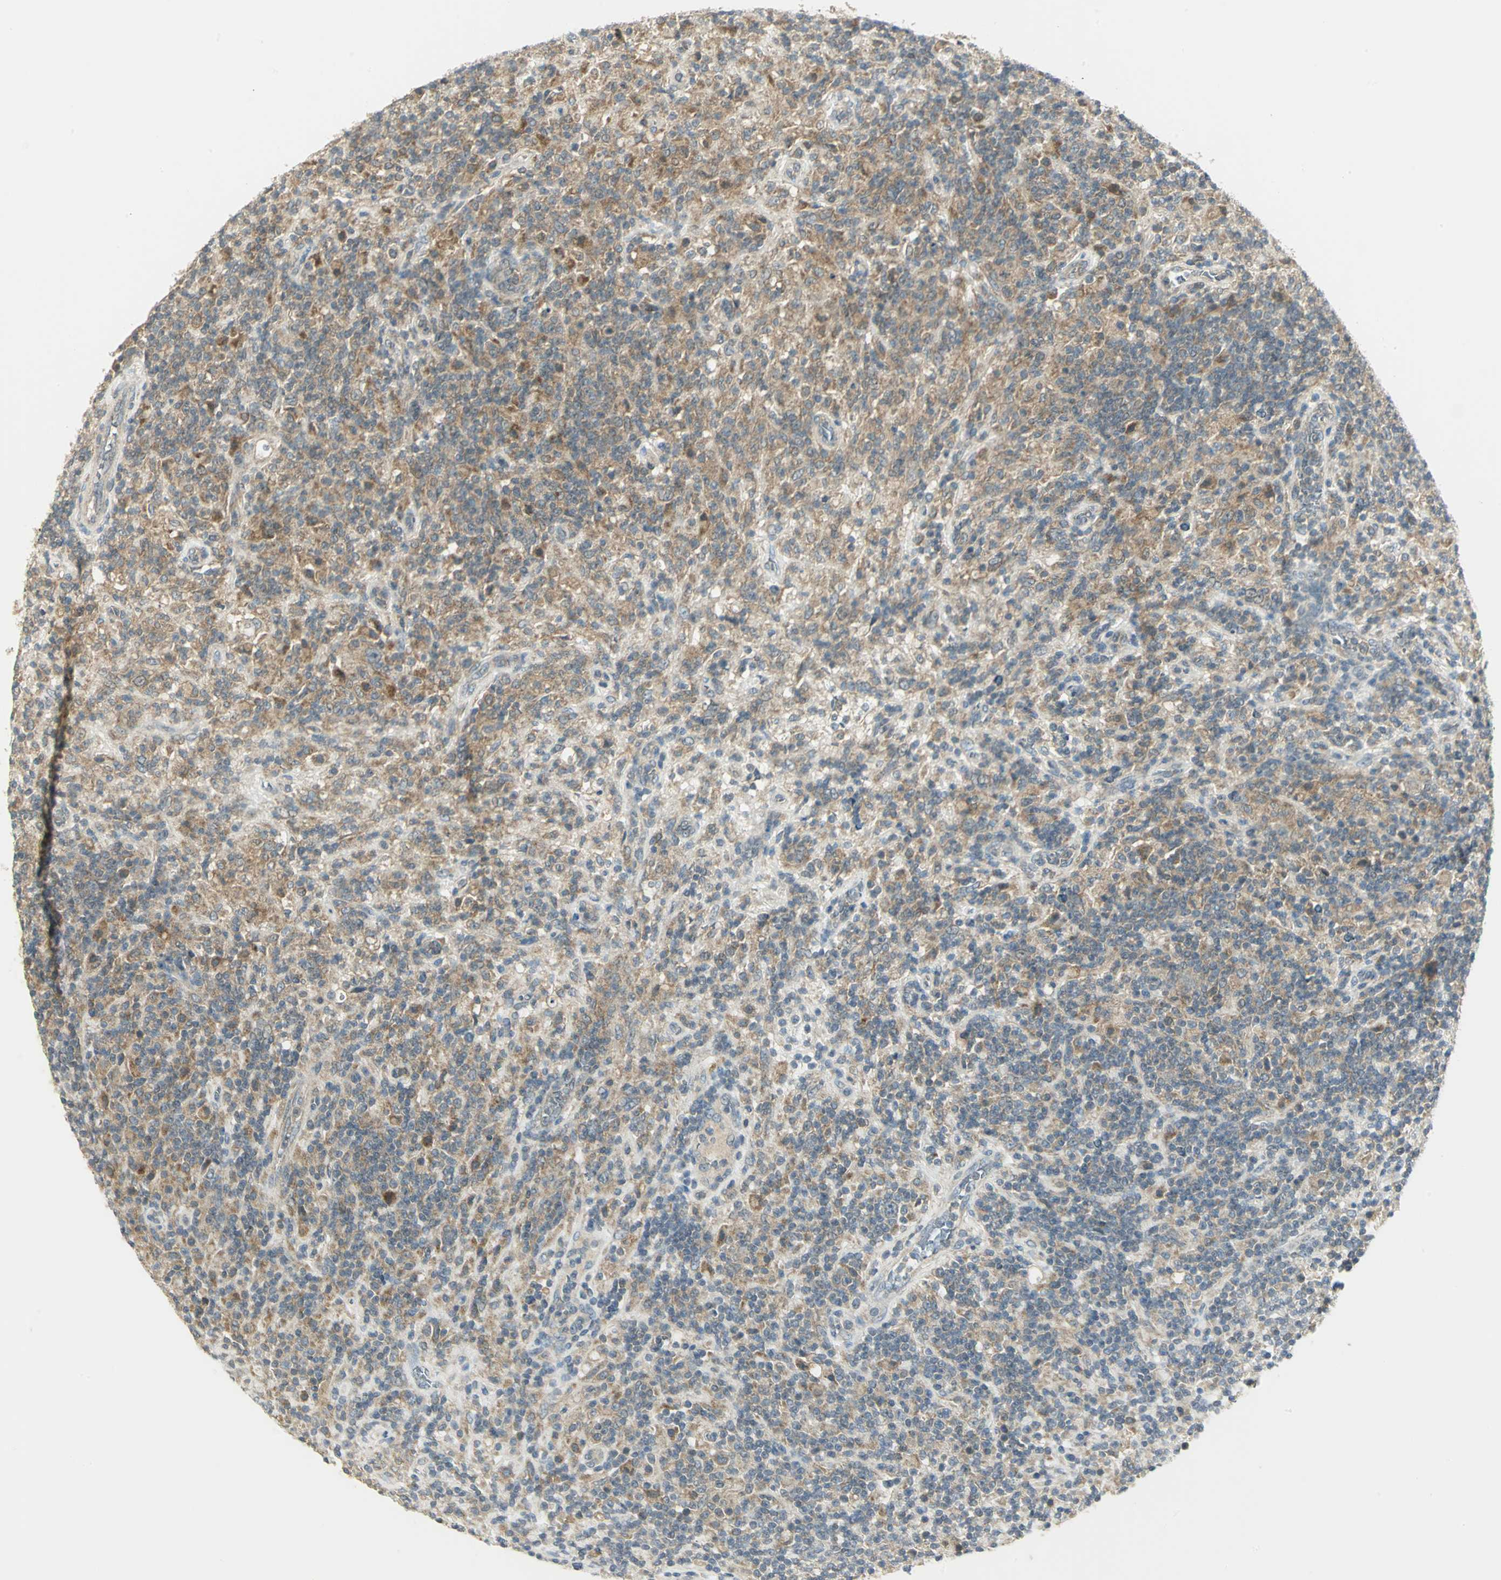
{"staining": {"intensity": "moderate", "quantity": ">75%", "location": "cytoplasmic/membranous"}, "tissue": "lymphoma", "cell_type": "Tumor cells", "image_type": "cancer", "snomed": [{"axis": "morphology", "description": "Hodgkin's disease, NOS"}, {"axis": "topography", "description": "Lymph node"}], "caption": "Protein staining of lymphoma tissue reveals moderate cytoplasmic/membranous expression in approximately >75% of tumor cells.", "gene": "MAPK8IP3", "patient": {"sex": "male", "age": 70}}